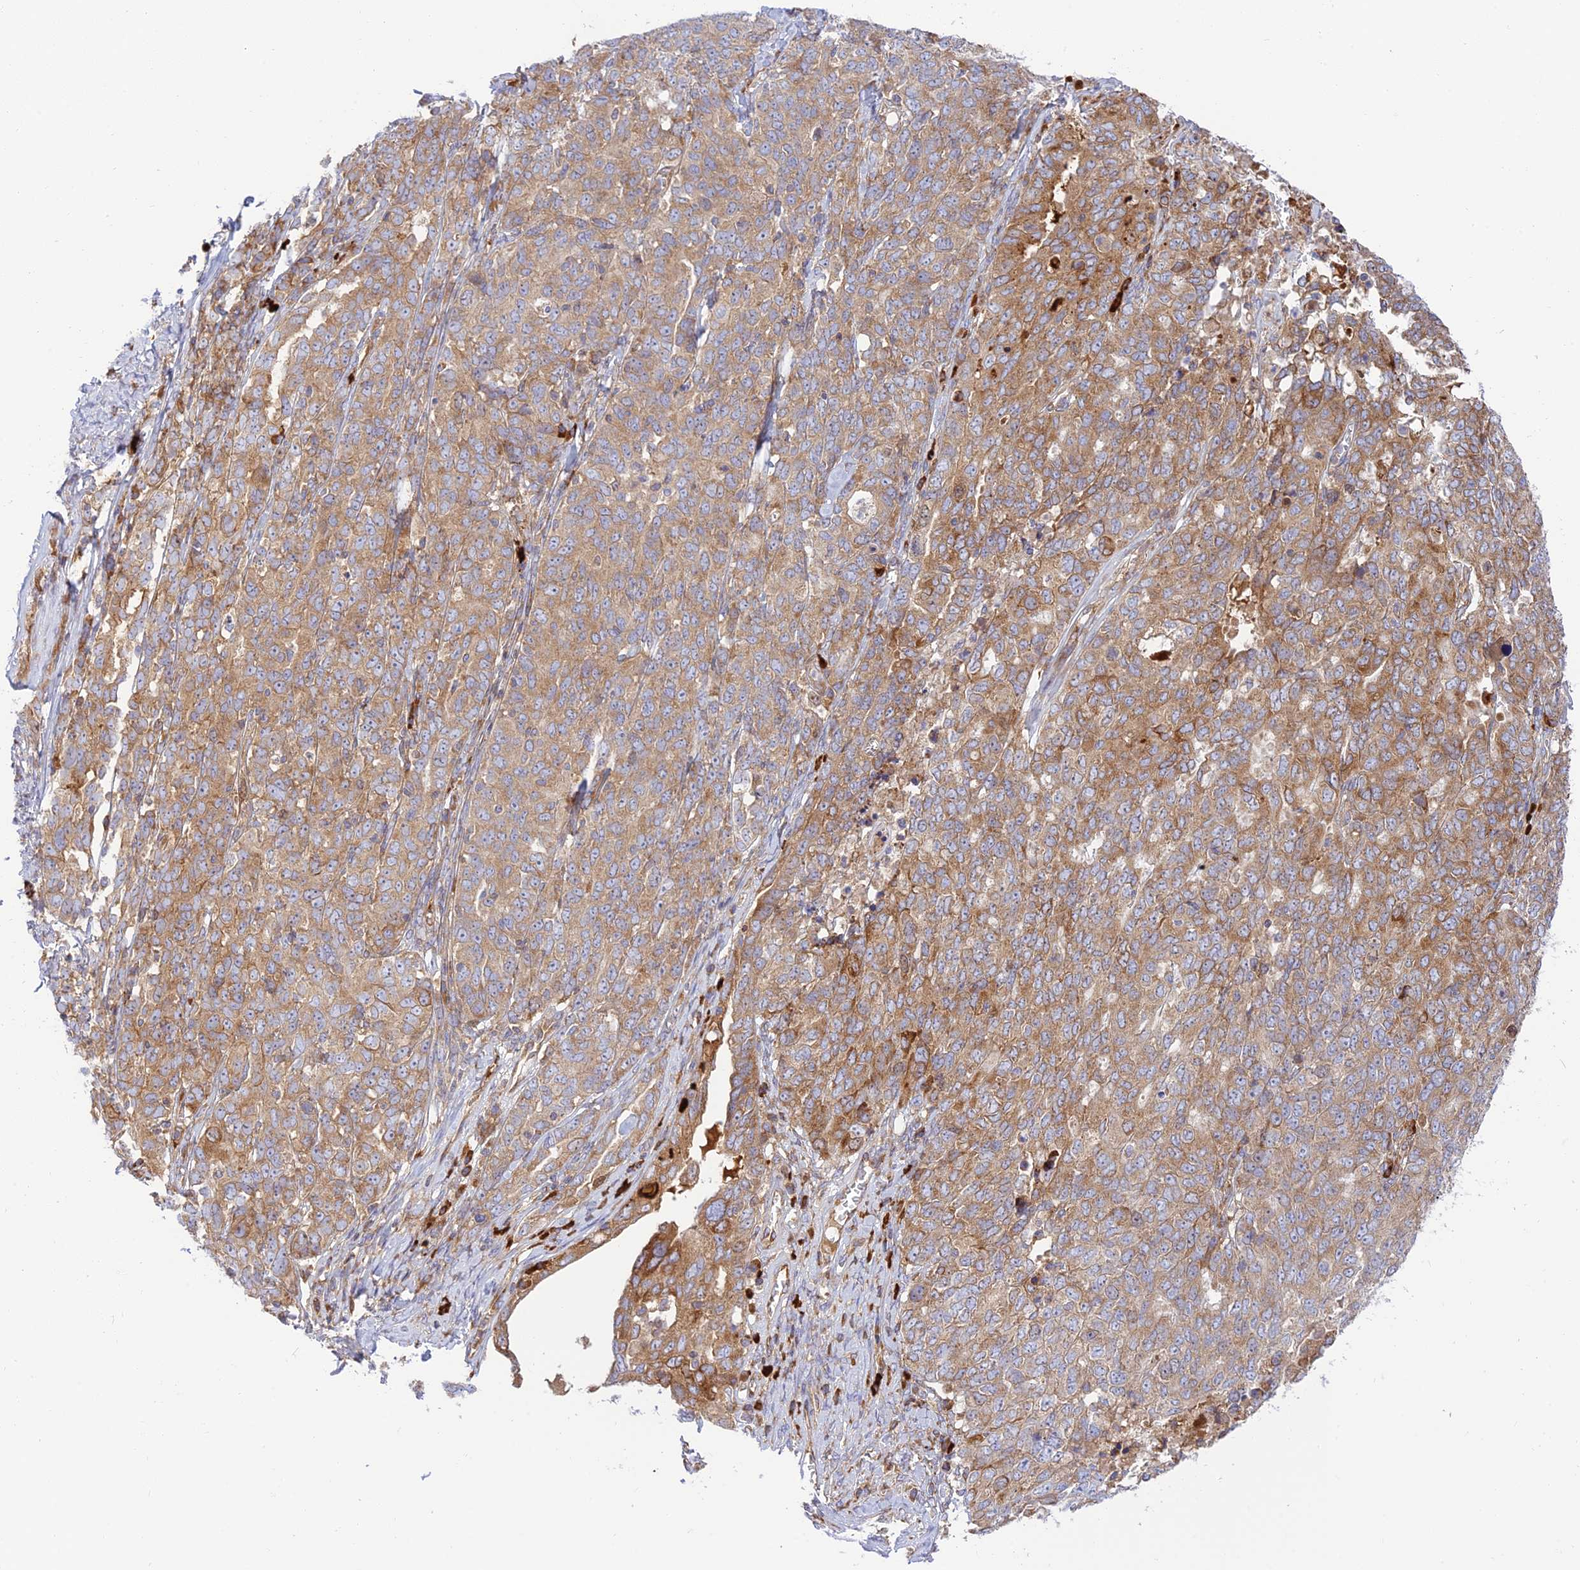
{"staining": {"intensity": "moderate", "quantity": ">75%", "location": "cytoplasmic/membranous"}, "tissue": "ovarian cancer", "cell_type": "Tumor cells", "image_type": "cancer", "snomed": [{"axis": "morphology", "description": "Carcinoma, endometroid"}, {"axis": "topography", "description": "Ovary"}], "caption": "Protein analysis of endometroid carcinoma (ovarian) tissue shows moderate cytoplasmic/membranous expression in approximately >75% of tumor cells.", "gene": "PIMREG", "patient": {"sex": "female", "age": 62}}